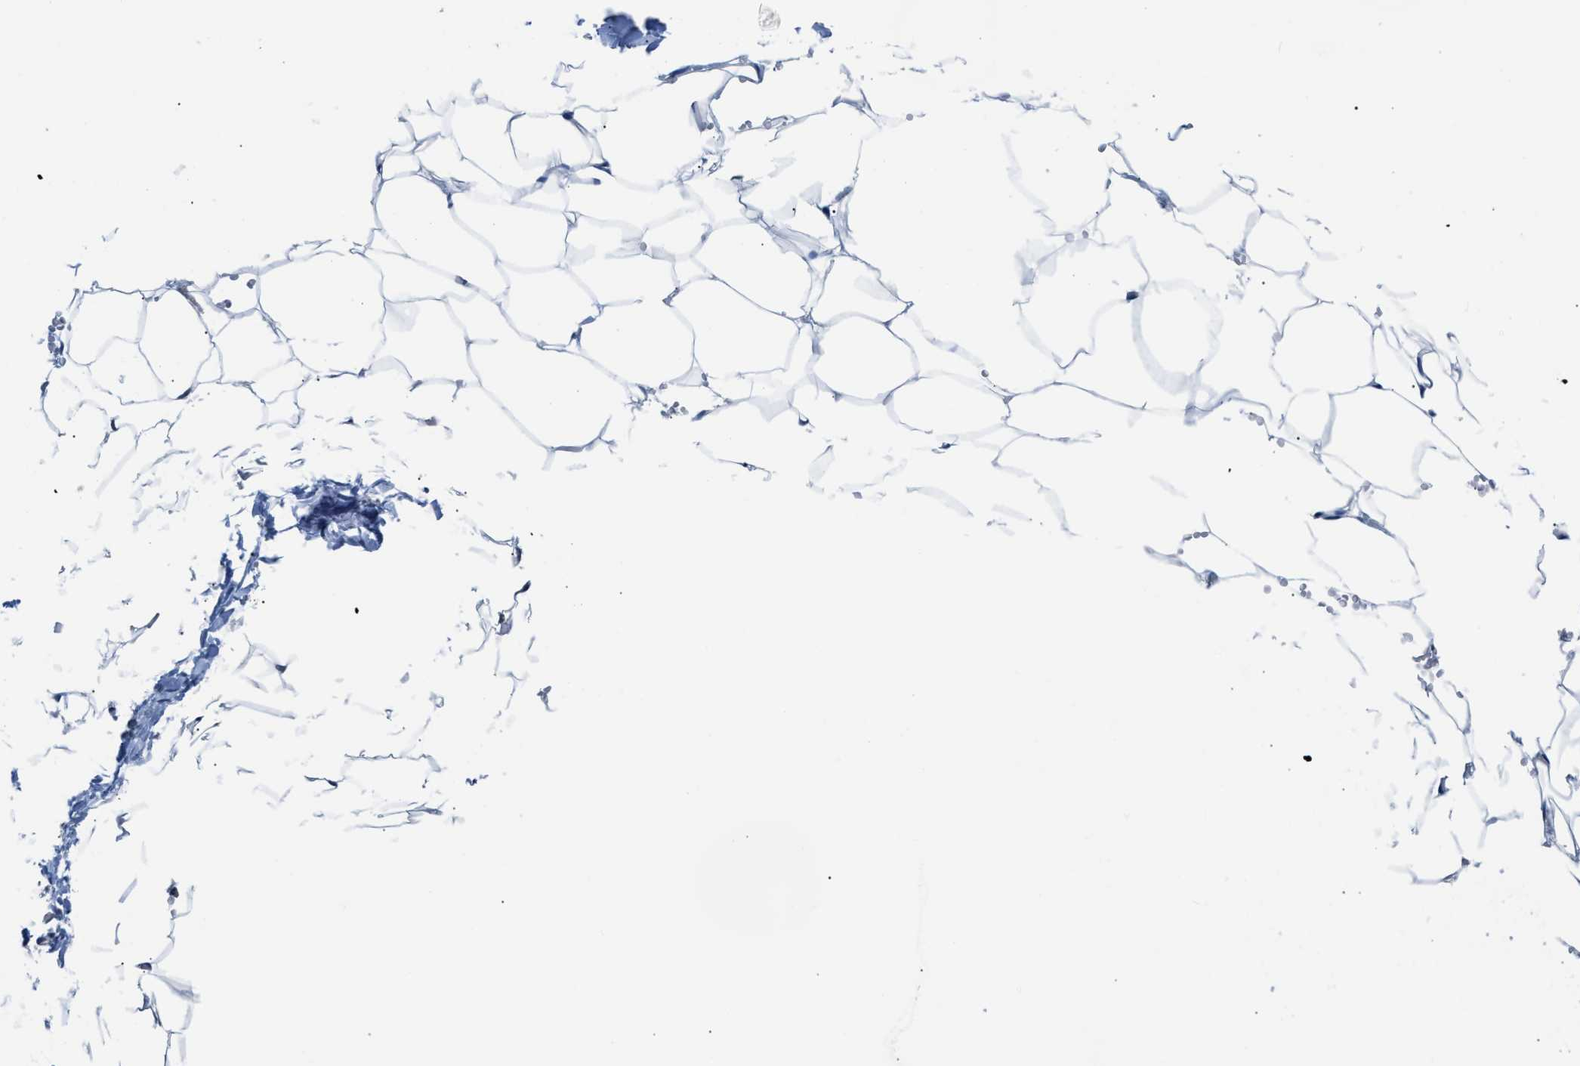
{"staining": {"intensity": "negative", "quantity": "none", "location": "none"}, "tissue": "adipose tissue", "cell_type": "Adipocytes", "image_type": "normal", "snomed": [{"axis": "morphology", "description": "Normal tissue, NOS"}, {"axis": "topography", "description": "Breast"}, {"axis": "topography", "description": "Adipose tissue"}], "caption": "IHC photomicrograph of benign adipose tissue: human adipose tissue stained with DAB (3,3'-diaminobenzidine) demonstrates no significant protein positivity in adipocytes.", "gene": "STK10", "patient": {"sex": "female", "age": 25}}